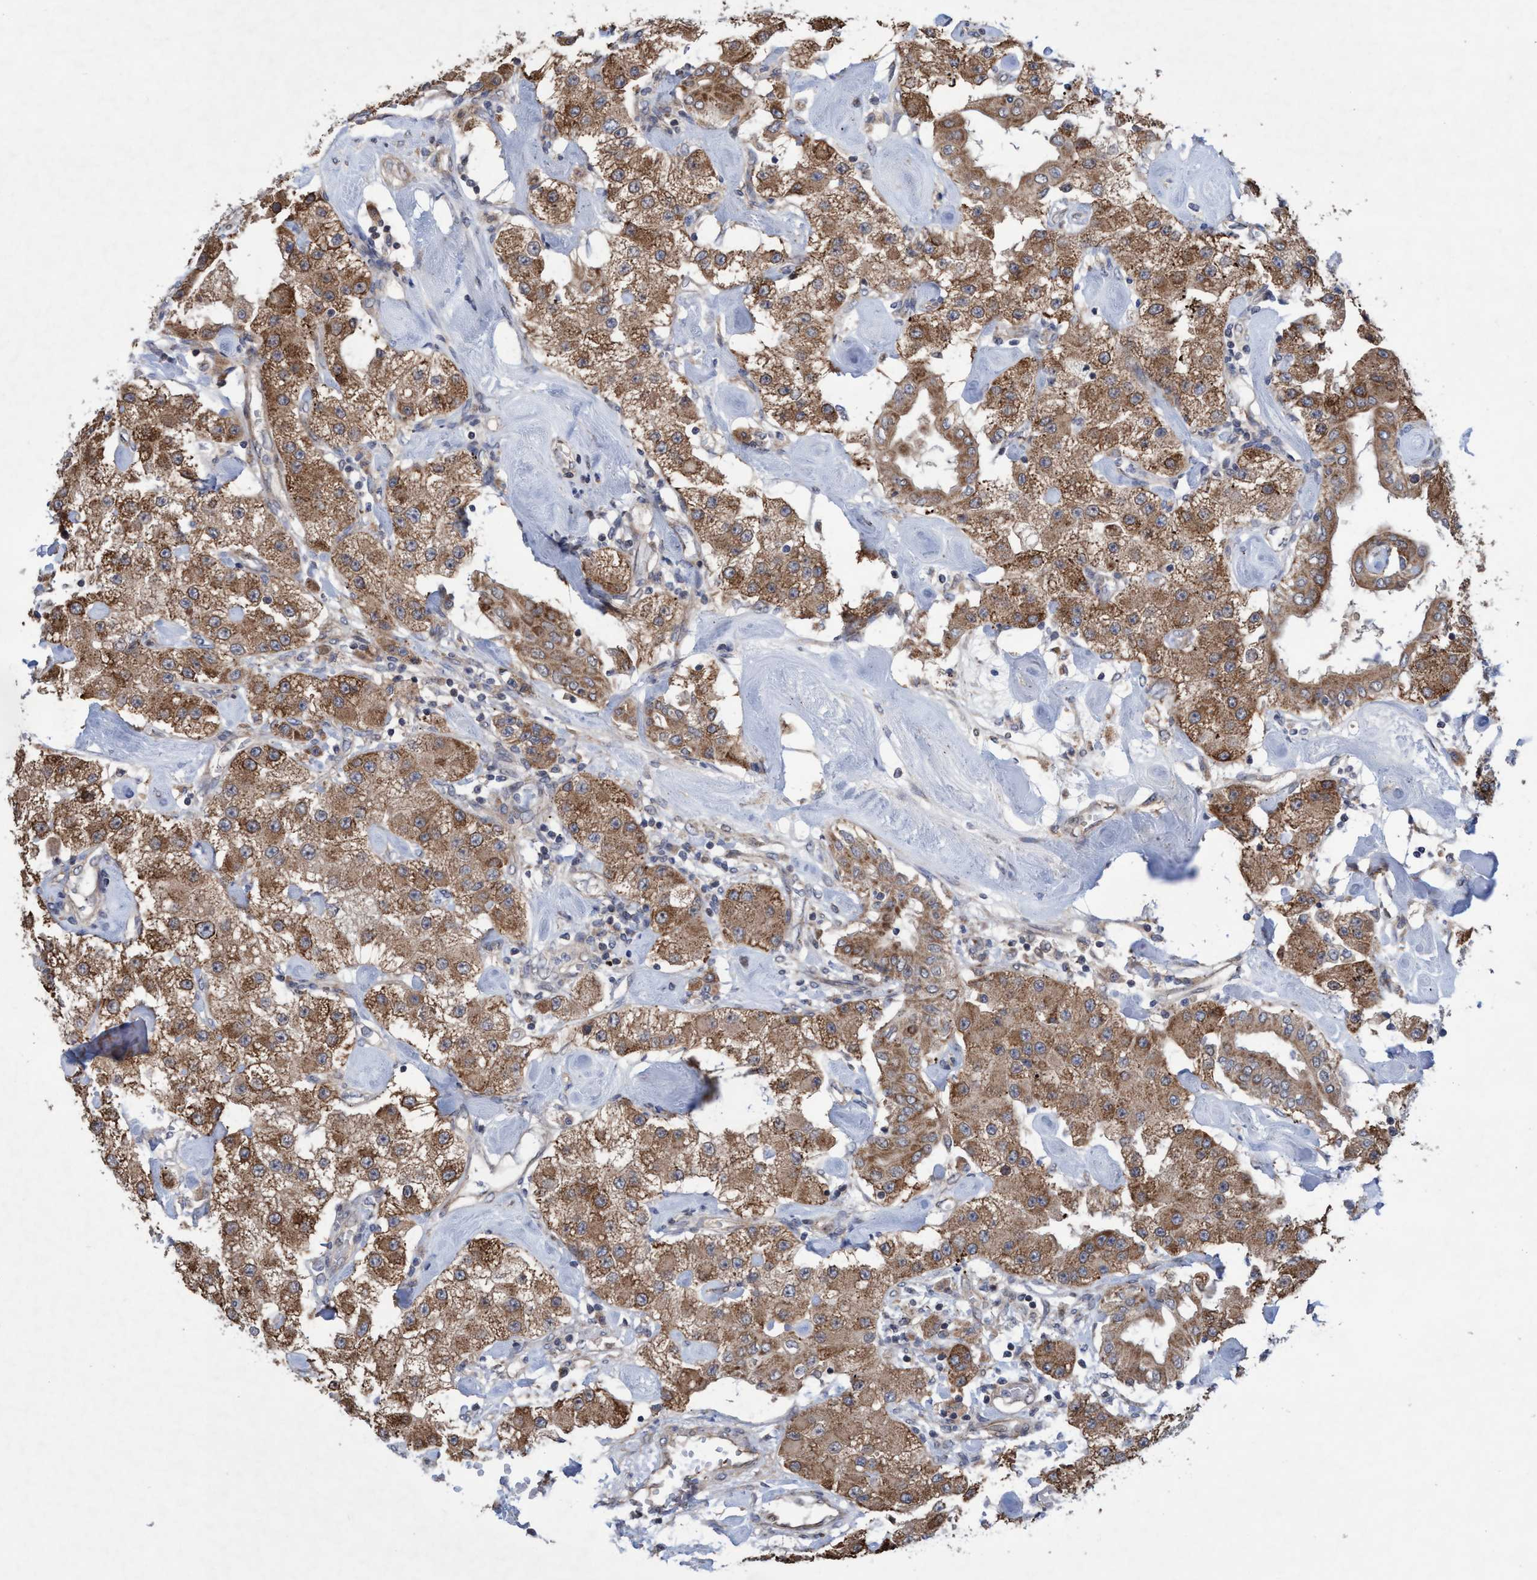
{"staining": {"intensity": "moderate", "quantity": ">75%", "location": "cytoplasmic/membranous"}, "tissue": "carcinoid", "cell_type": "Tumor cells", "image_type": "cancer", "snomed": [{"axis": "morphology", "description": "Carcinoid, malignant, NOS"}, {"axis": "topography", "description": "Pancreas"}], "caption": "Protein analysis of carcinoid (malignant) tissue exhibits moderate cytoplasmic/membranous expression in about >75% of tumor cells. (Brightfield microscopy of DAB IHC at high magnification).", "gene": "P2RY14", "patient": {"sex": "male", "age": 41}}